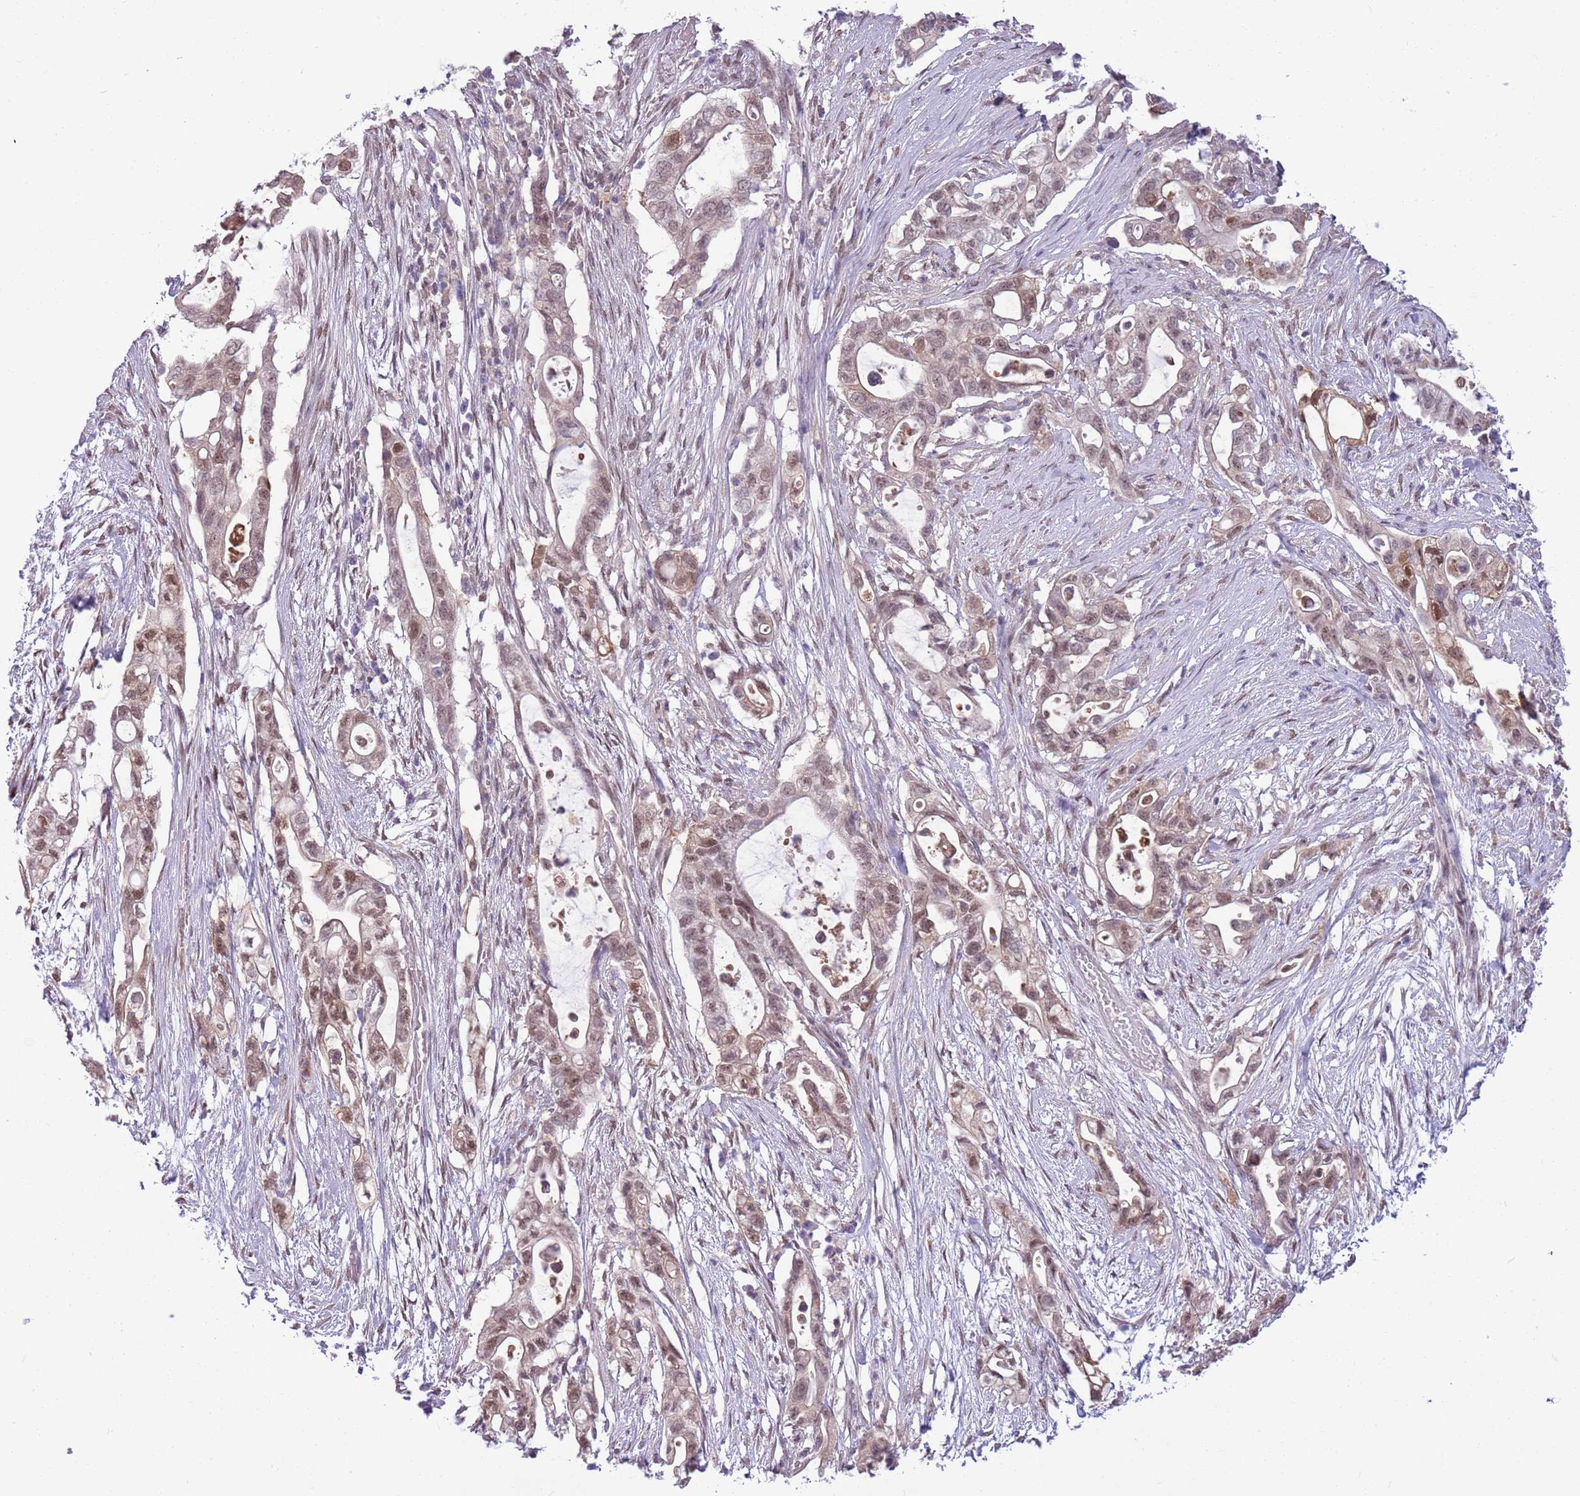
{"staining": {"intensity": "moderate", "quantity": ">75%", "location": "nuclear"}, "tissue": "pancreatic cancer", "cell_type": "Tumor cells", "image_type": "cancer", "snomed": [{"axis": "morphology", "description": "Adenocarcinoma, NOS"}, {"axis": "topography", "description": "Pancreas"}], "caption": "A histopathology image of human adenocarcinoma (pancreatic) stained for a protein demonstrates moderate nuclear brown staining in tumor cells.", "gene": "DHX32", "patient": {"sex": "female", "age": 72}}